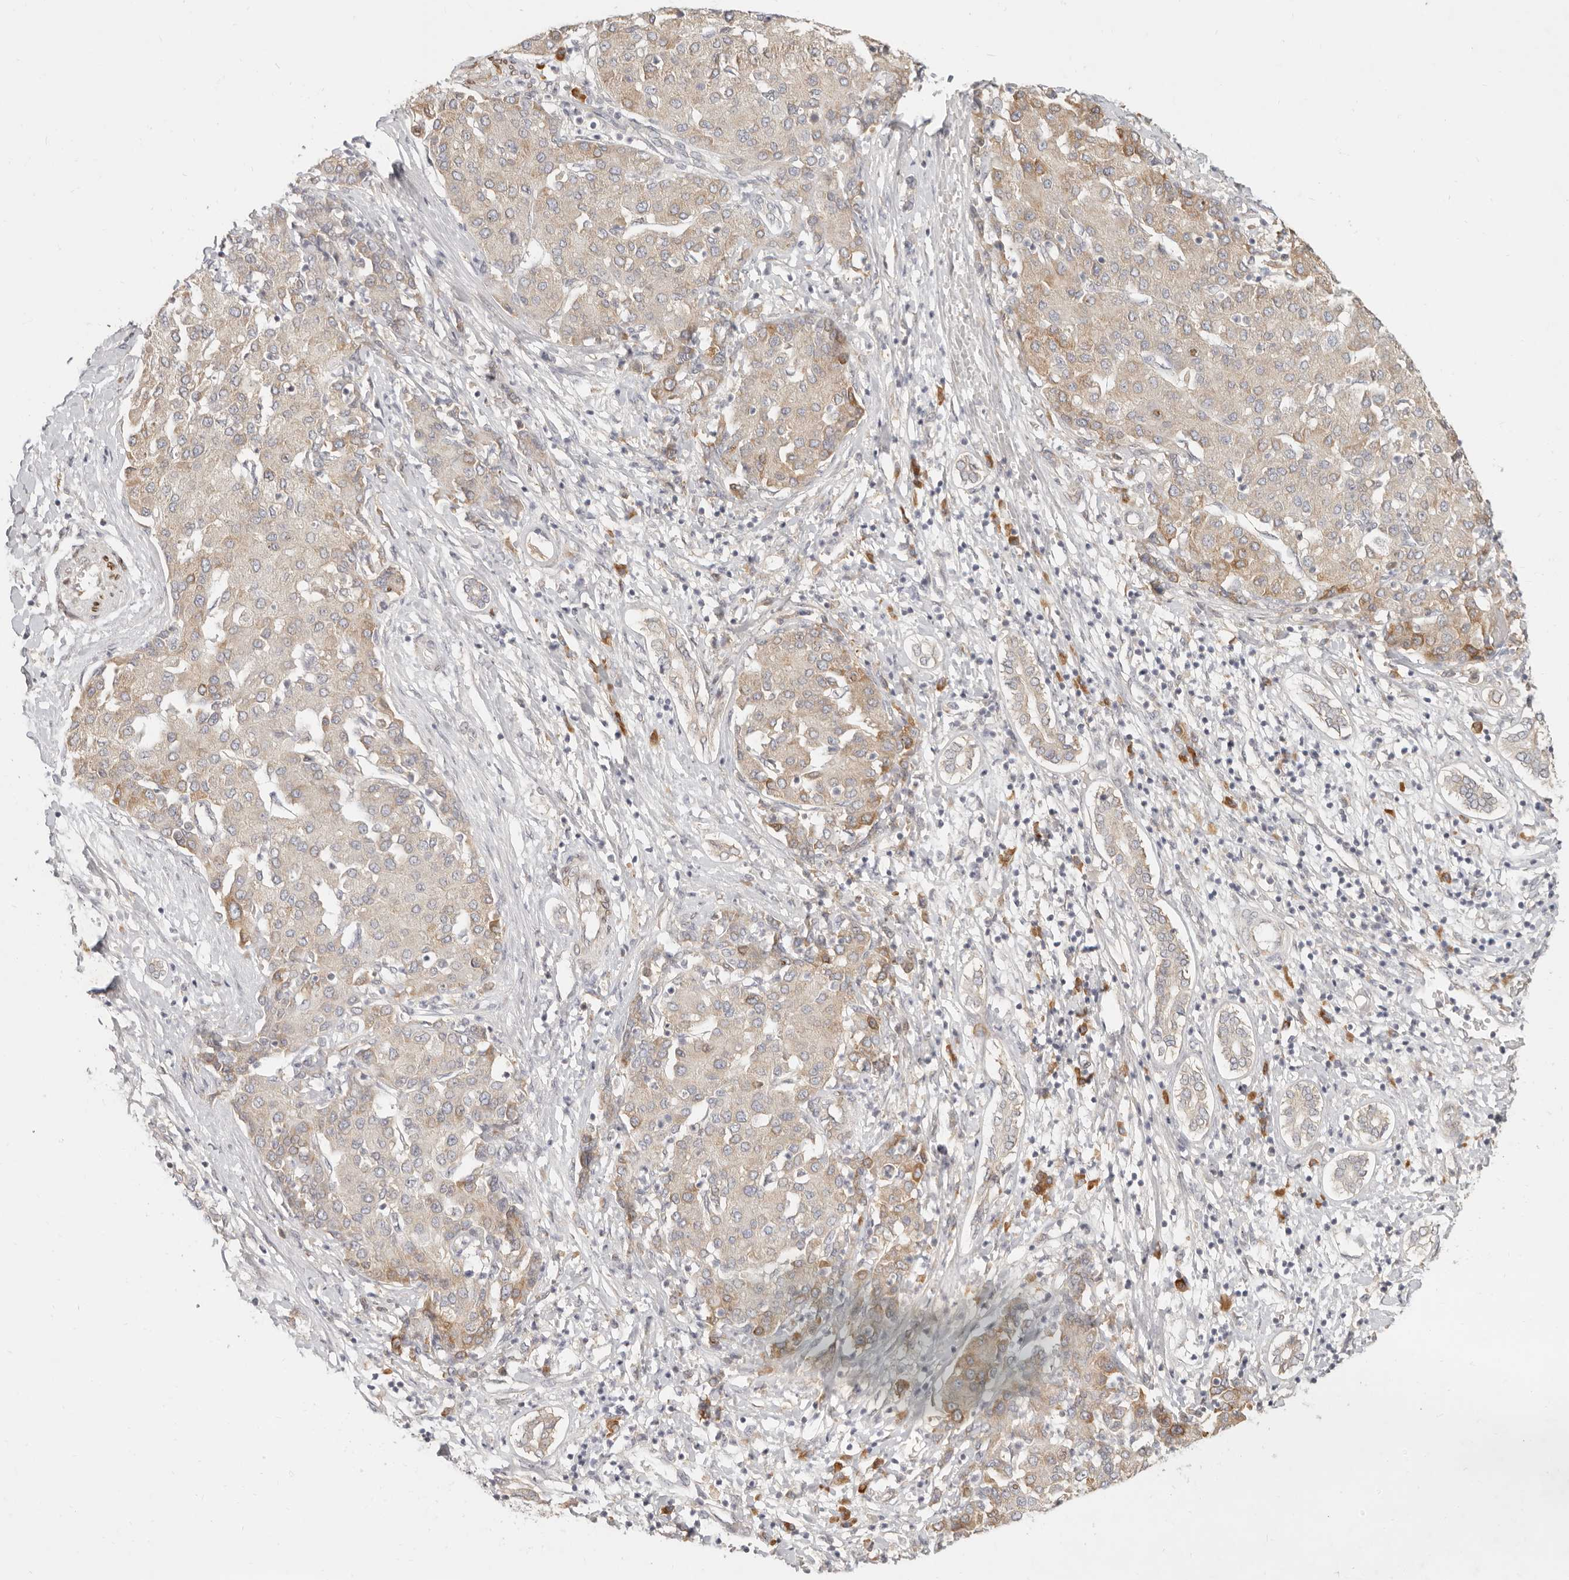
{"staining": {"intensity": "weak", "quantity": ">75%", "location": "cytoplasmic/membranous"}, "tissue": "liver cancer", "cell_type": "Tumor cells", "image_type": "cancer", "snomed": [{"axis": "morphology", "description": "Carcinoma, Hepatocellular, NOS"}, {"axis": "topography", "description": "Liver"}], "caption": "IHC (DAB (3,3'-diaminobenzidine)) staining of human liver cancer exhibits weak cytoplasmic/membranous protein positivity in about >75% of tumor cells.", "gene": "PABPC4", "patient": {"sex": "male", "age": 65}}